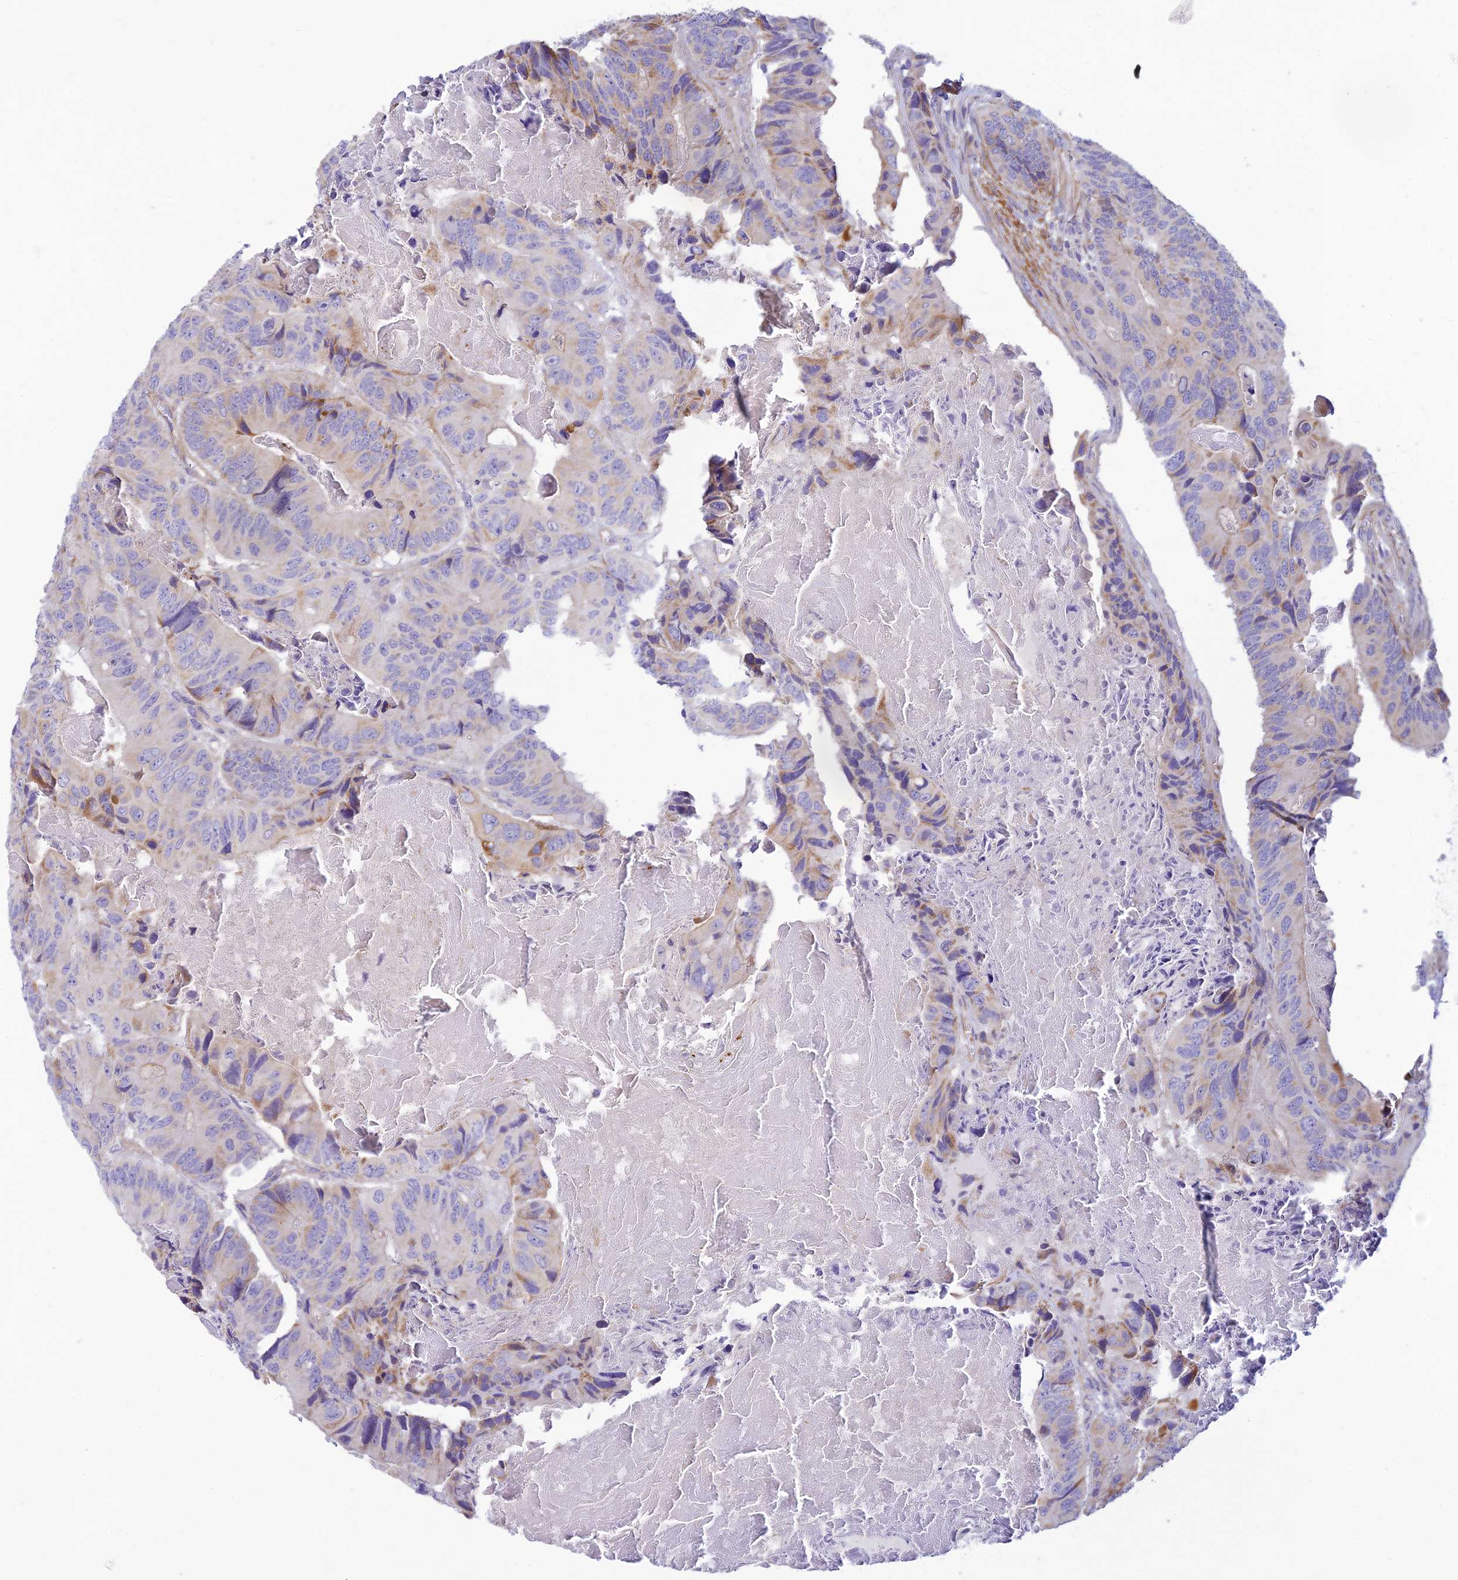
{"staining": {"intensity": "negative", "quantity": "none", "location": "none"}, "tissue": "colorectal cancer", "cell_type": "Tumor cells", "image_type": "cancer", "snomed": [{"axis": "morphology", "description": "Adenocarcinoma, NOS"}, {"axis": "topography", "description": "Colon"}], "caption": "Adenocarcinoma (colorectal) was stained to show a protein in brown. There is no significant staining in tumor cells. (Brightfield microscopy of DAB (3,3'-diaminobenzidine) immunohistochemistry at high magnification).", "gene": "FBXW4", "patient": {"sex": "male", "age": 84}}